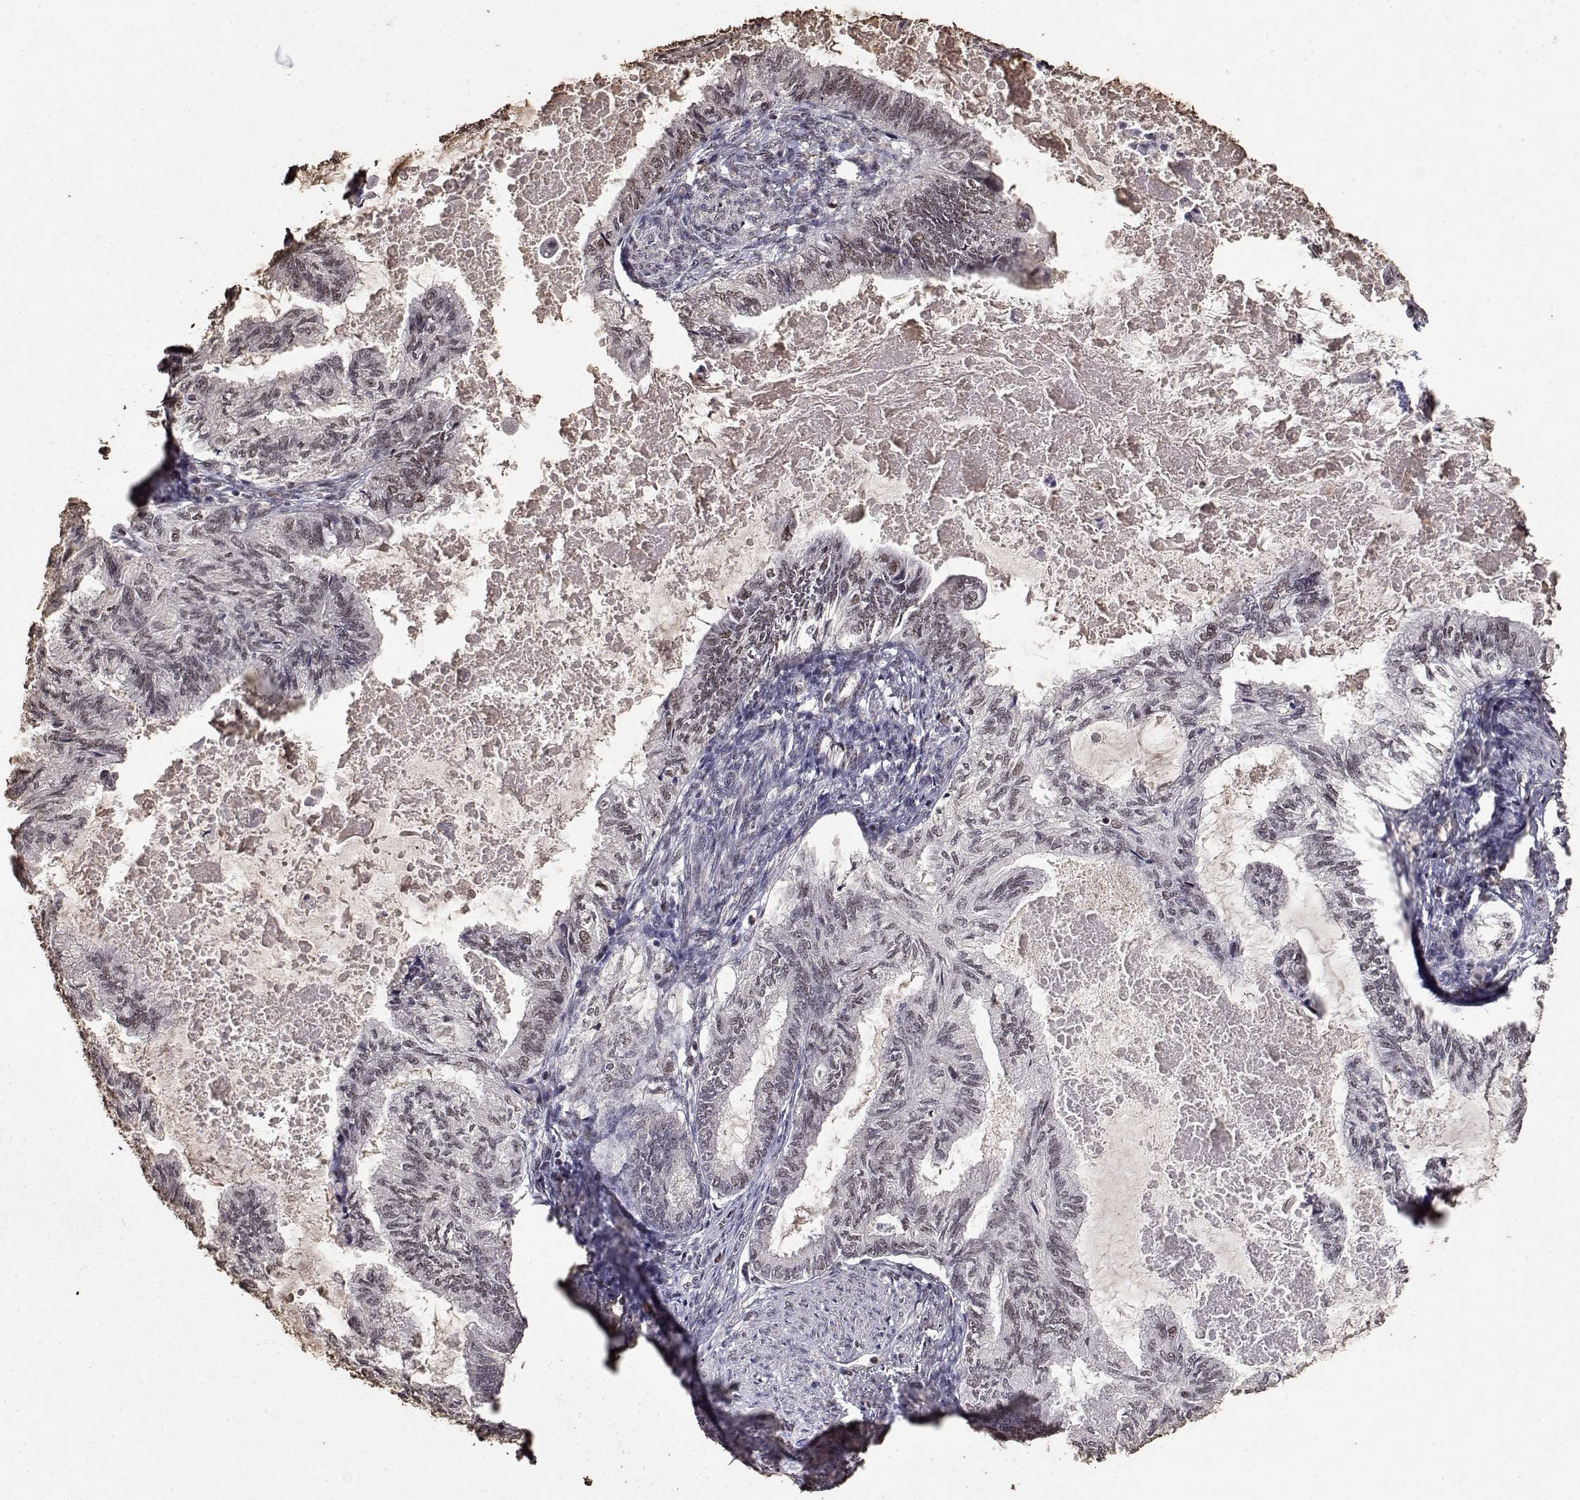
{"staining": {"intensity": "weak", "quantity": ">75%", "location": "nuclear"}, "tissue": "endometrial cancer", "cell_type": "Tumor cells", "image_type": "cancer", "snomed": [{"axis": "morphology", "description": "Adenocarcinoma, NOS"}, {"axis": "topography", "description": "Endometrium"}], "caption": "A micrograph of endometrial adenocarcinoma stained for a protein reveals weak nuclear brown staining in tumor cells. (Stains: DAB in brown, nuclei in blue, Microscopy: brightfield microscopy at high magnification).", "gene": "TOE1", "patient": {"sex": "female", "age": 86}}